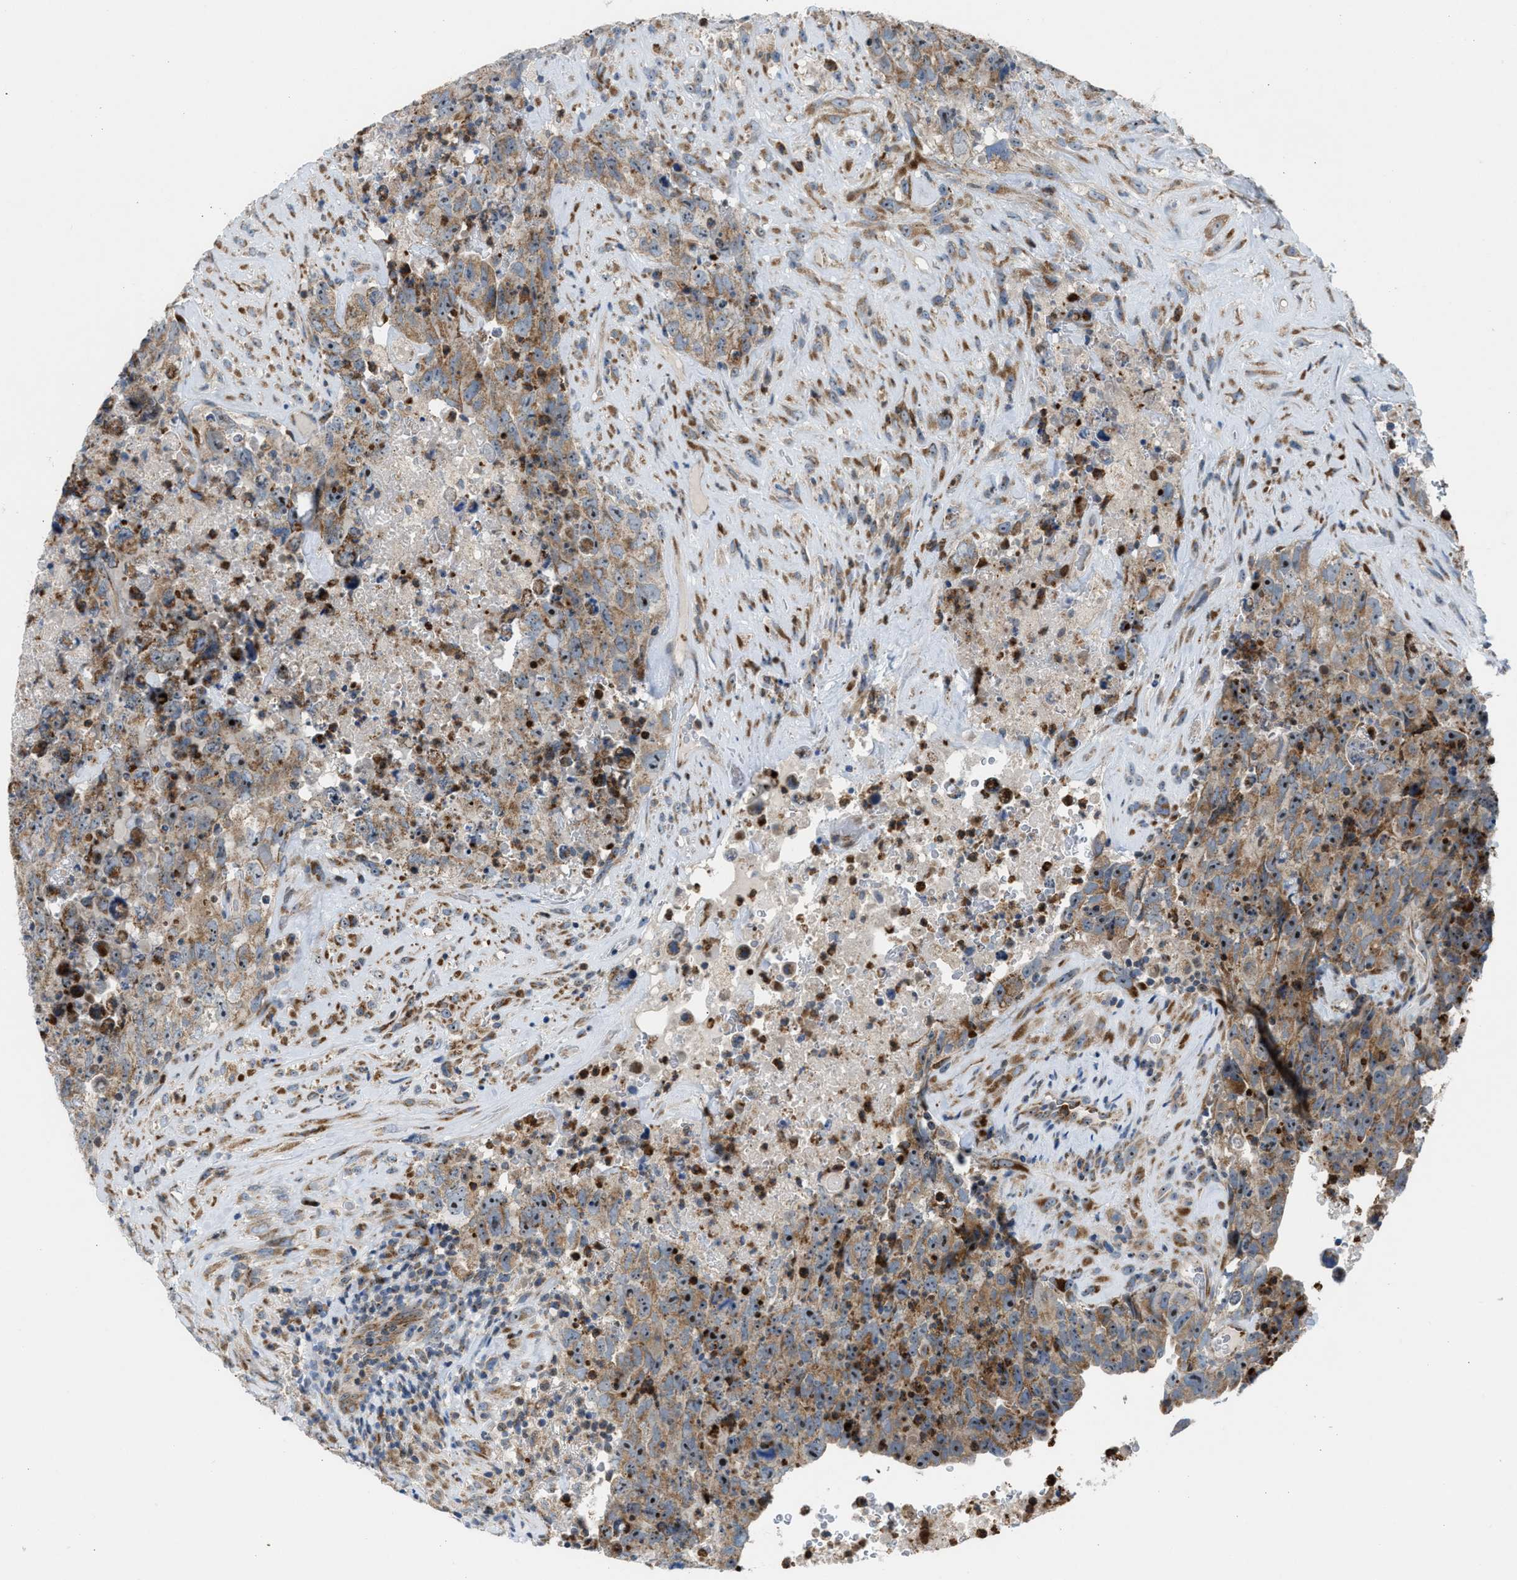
{"staining": {"intensity": "moderate", "quantity": ">75%", "location": "cytoplasmic/membranous,nuclear"}, "tissue": "testis cancer", "cell_type": "Tumor cells", "image_type": "cancer", "snomed": [{"axis": "morphology", "description": "Carcinoma, Embryonal, NOS"}, {"axis": "topography", "description": "Testis"}], "caption": "Protein staining demonstrates moderate cytoplasmic/membranous and nuclear positivity in approximately >75% of tumor cells in testis cancer.", "gene": "TPH1", "patient": {"sex": "male", "age": 32}}